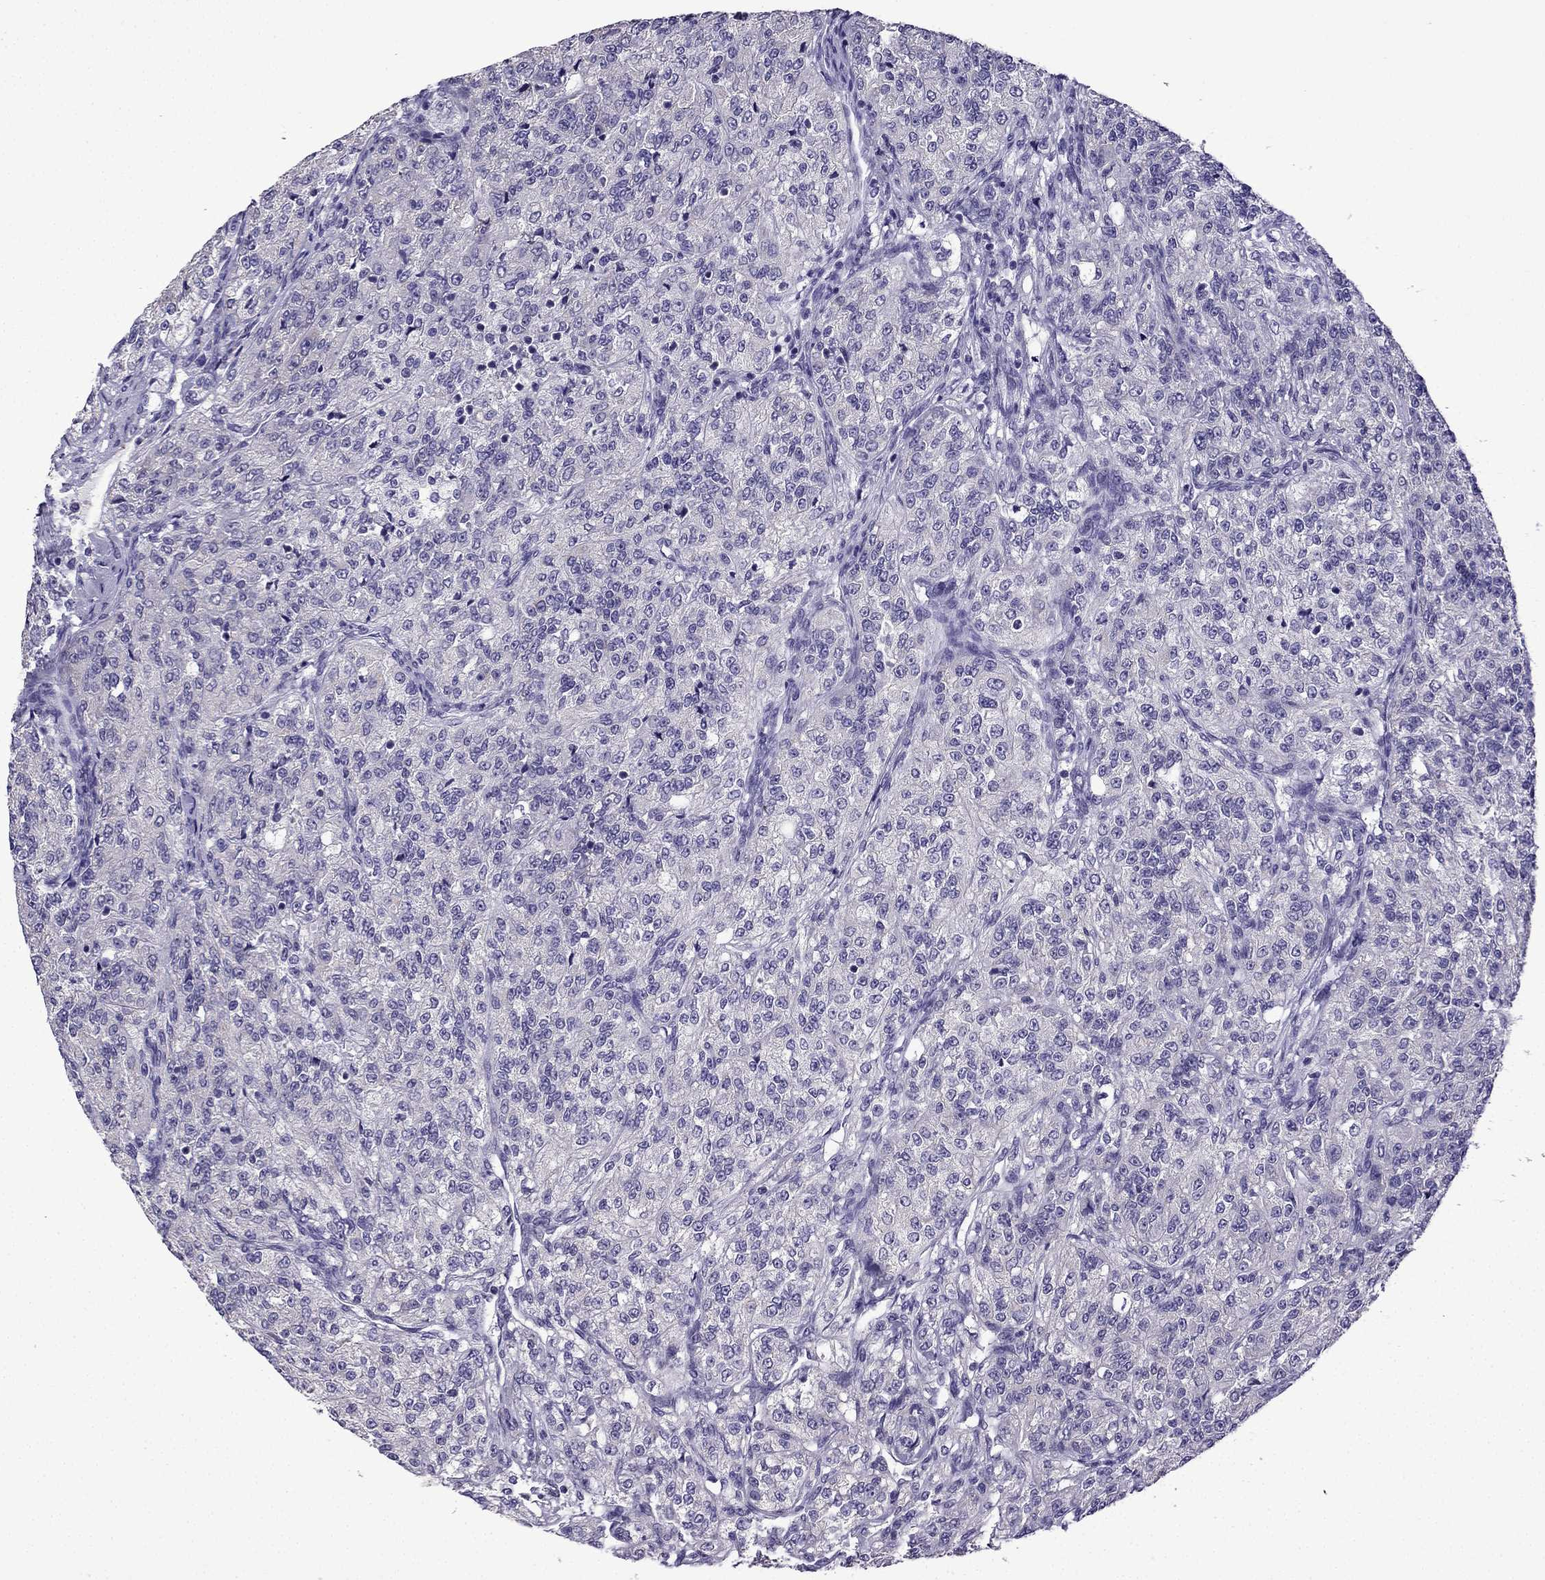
{"staining": {"intensity": "negative", "quantity": "none", "location": "none"}, "tissue": "renal cancer", "cell_type": "Tumor cells", "image_type": "cancer", "snomed": [{"axis": "morphology", "description": "Adenocarcinoma, NOS"}, {"axis": "topography", "description": "Kidney"}], "caption": "Human renal cancer stained for a protein using IHC reveals no staining in tumor cells.", "gene": "TTN", "patient": {"sex": "female", "age": 63}}